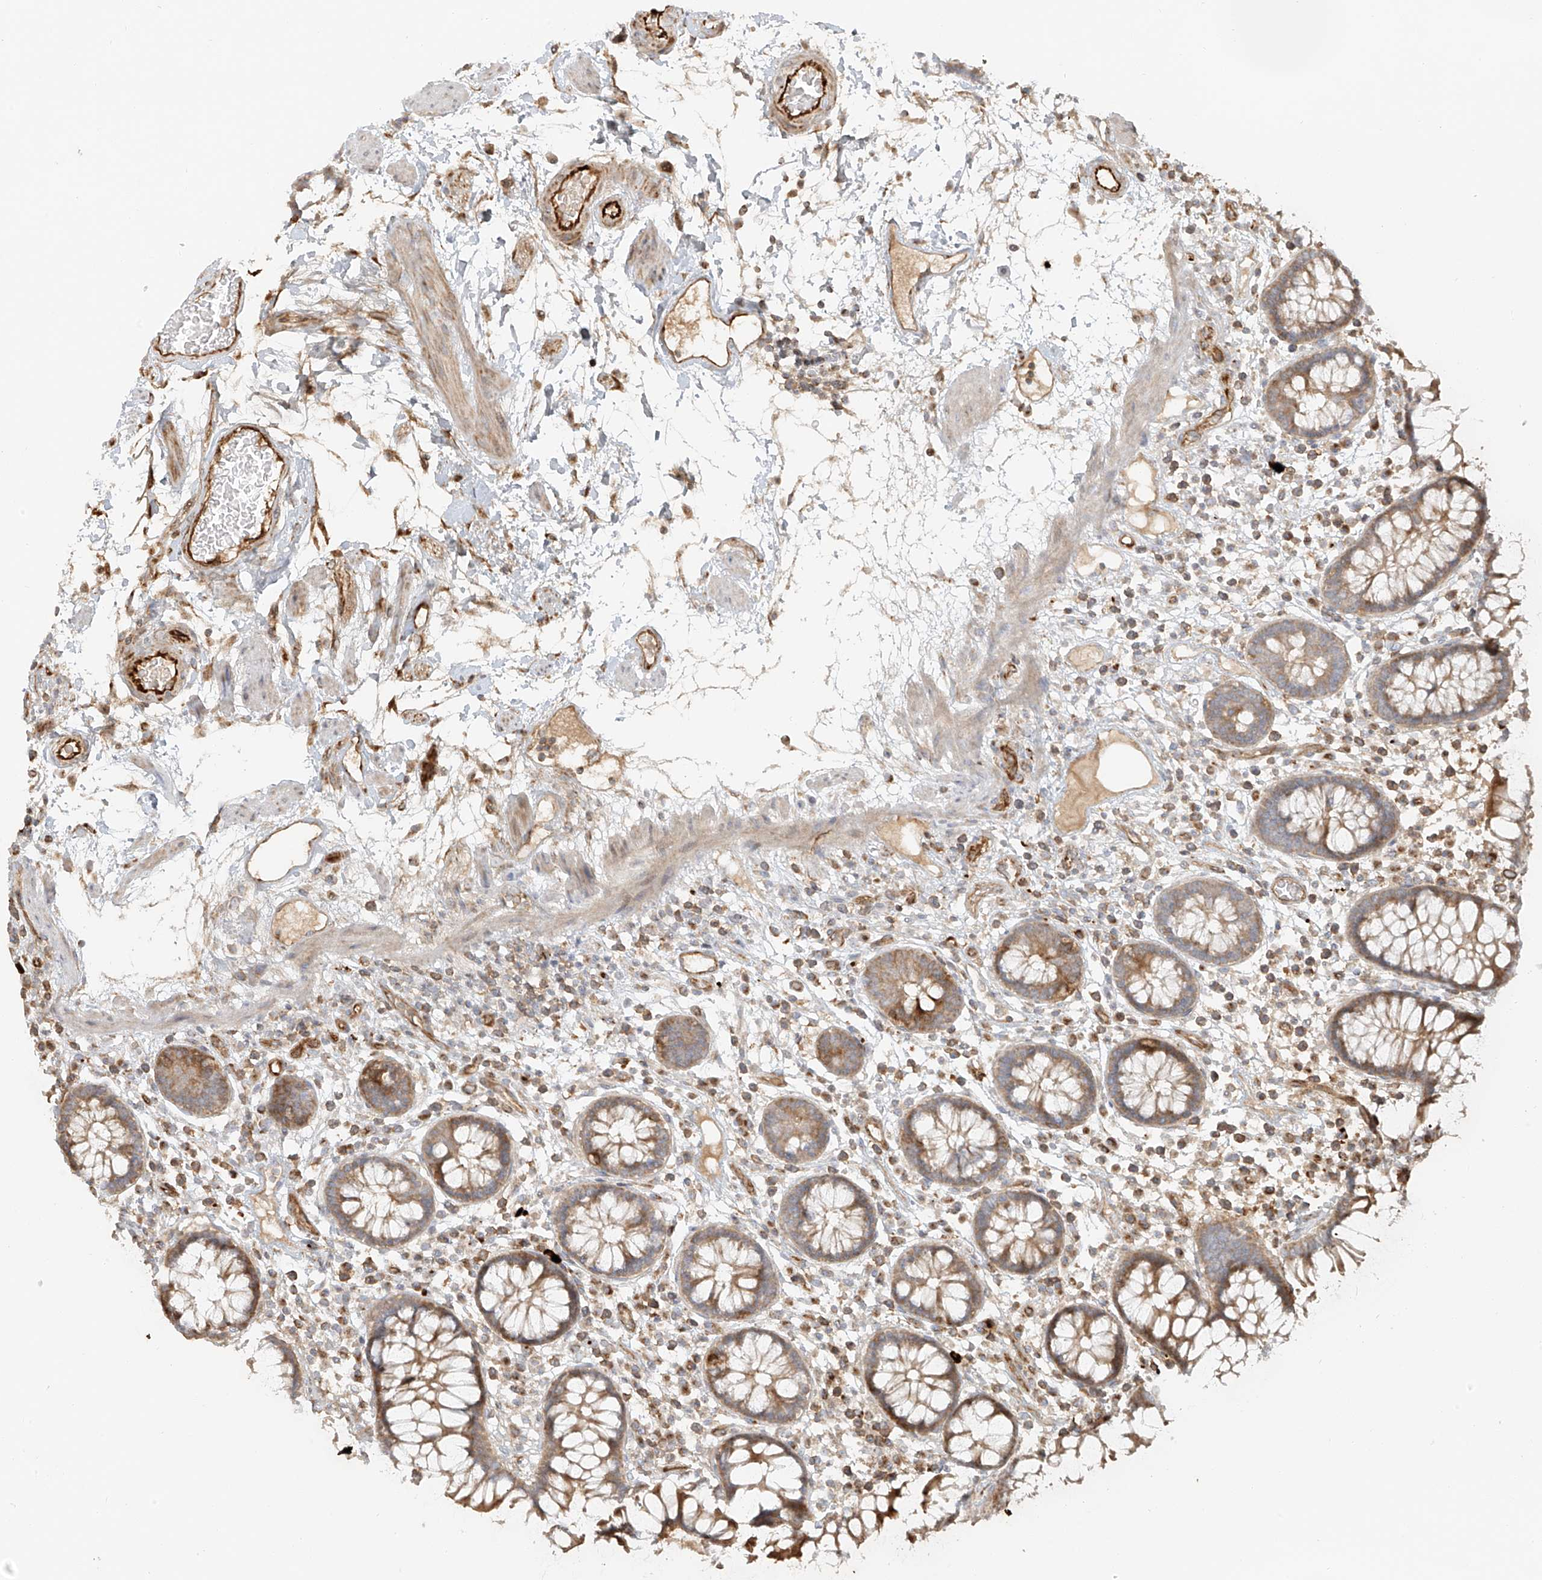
{"staining": {"intensity": "moderate", "quantity": ">75%", "location": "cytoplasmic/membranous"}, "tissue": "colon", "cell_type": "Endothelial cells", "image_type": "normal", "snomed": [{"axis": "morphology", "description": "Normal tissue, NOS"}, {"axis": "topography", "description": "Colon"}], "caption": "IHC photomicrograph of normal colon stained for a protein (brown), which displays medium levels of moderate cytoplasmic/membranous staining in about >75% of endothelial cells.", "gene": "MIPEP", "patient": {"sex": "female", "age": 79}}